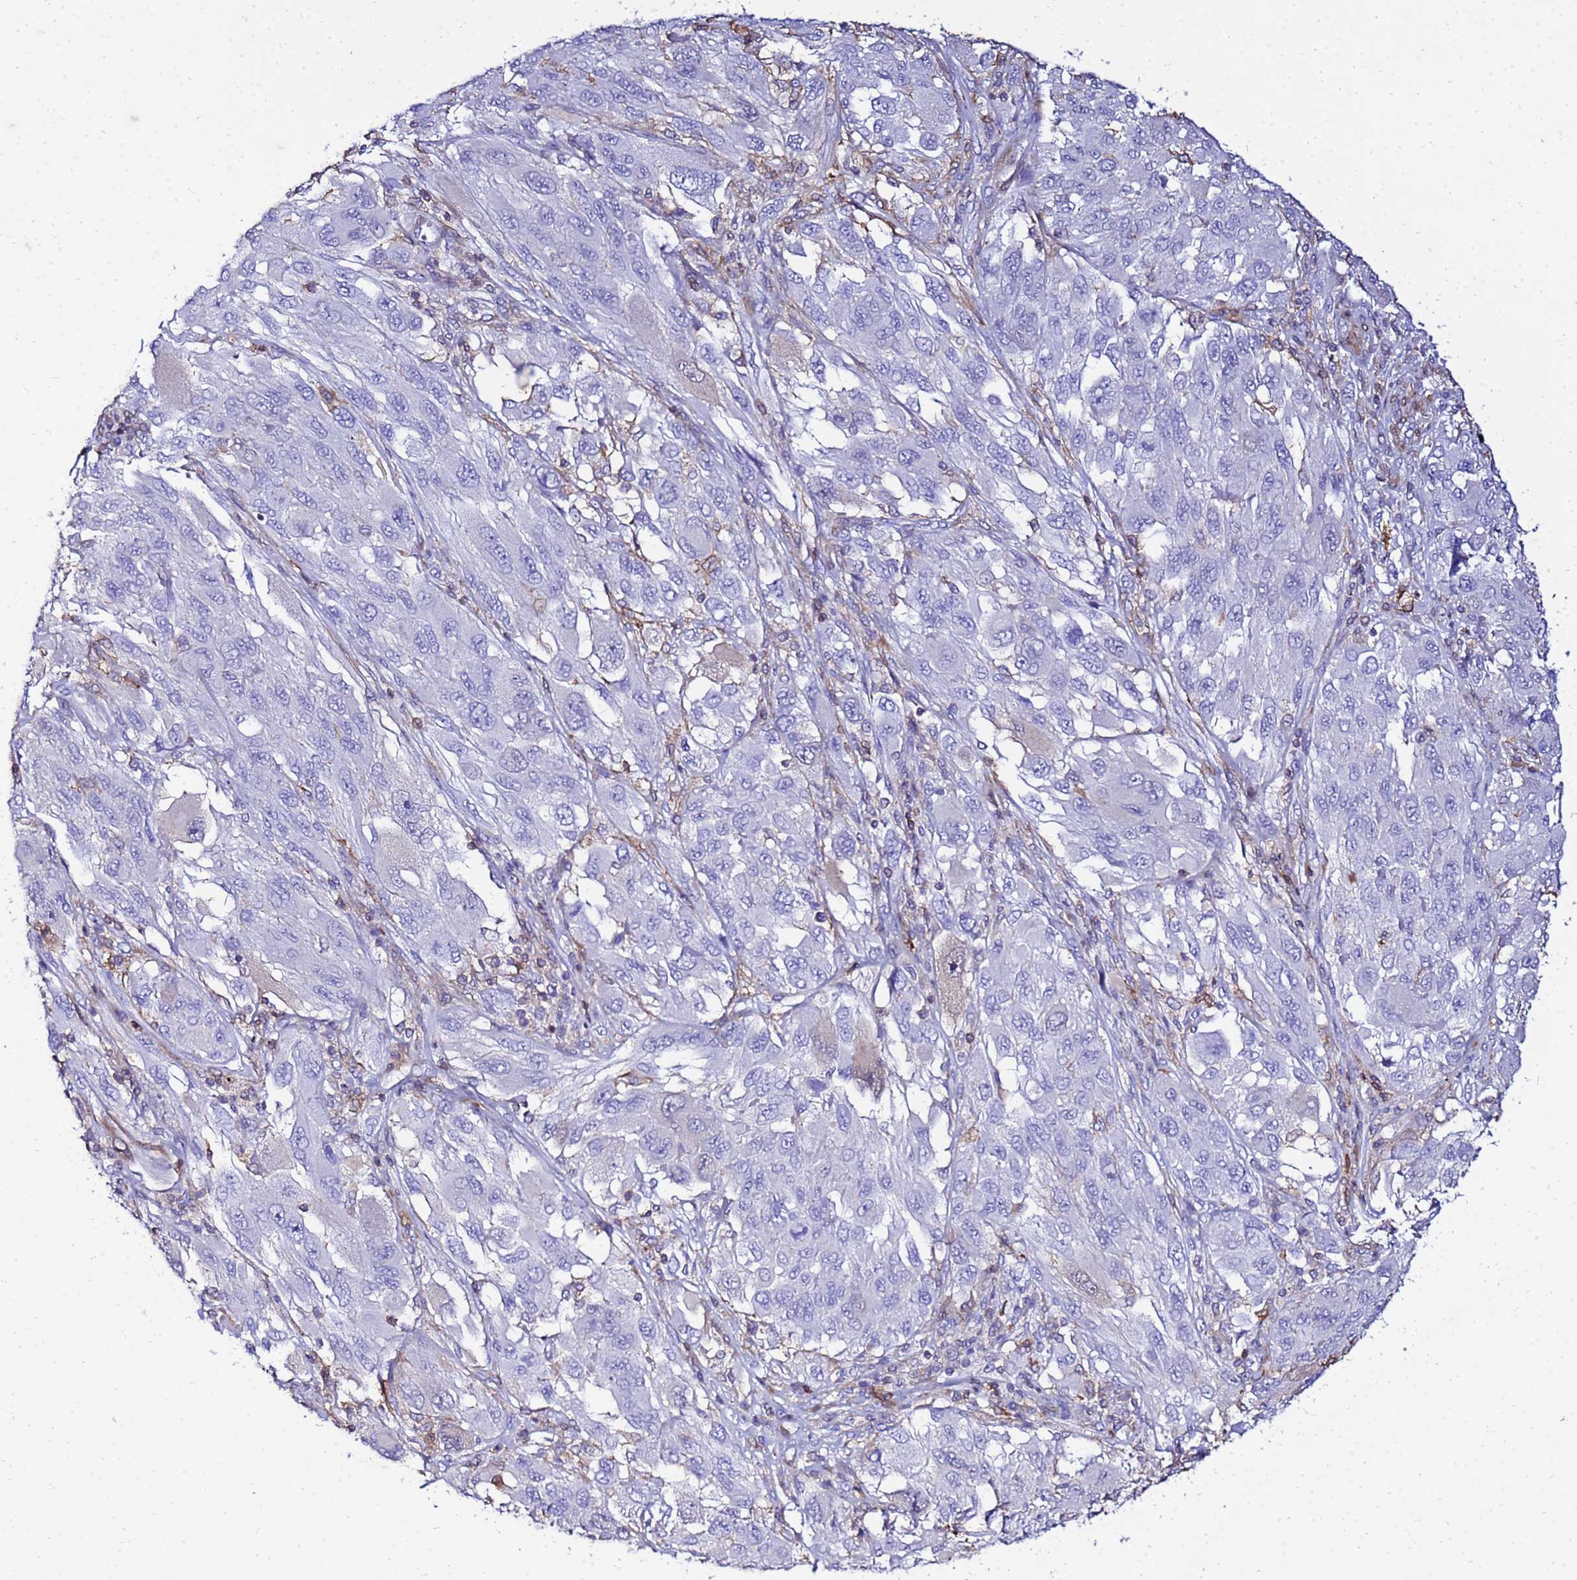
{"staining": {"intensity": "negative", "quantity": "none", "location": "none"}, "tissue": "melanoma", "cell_type": "Tumor cells", "image_type": "cancer", "snomed": [{"axis": "morphology", "description": "Malignant melanoma, NOS"}, {"axis": "topography", "description": "Skin"}], "caption": "This micrograph is of malignant melanoma stained with IHC to label a protein in brown with the nuclei are counter-stained blue. There is no positivity in tumor cells.", "gene": "DBNDD2", "patient": {"sex": "female", "age": 91}}